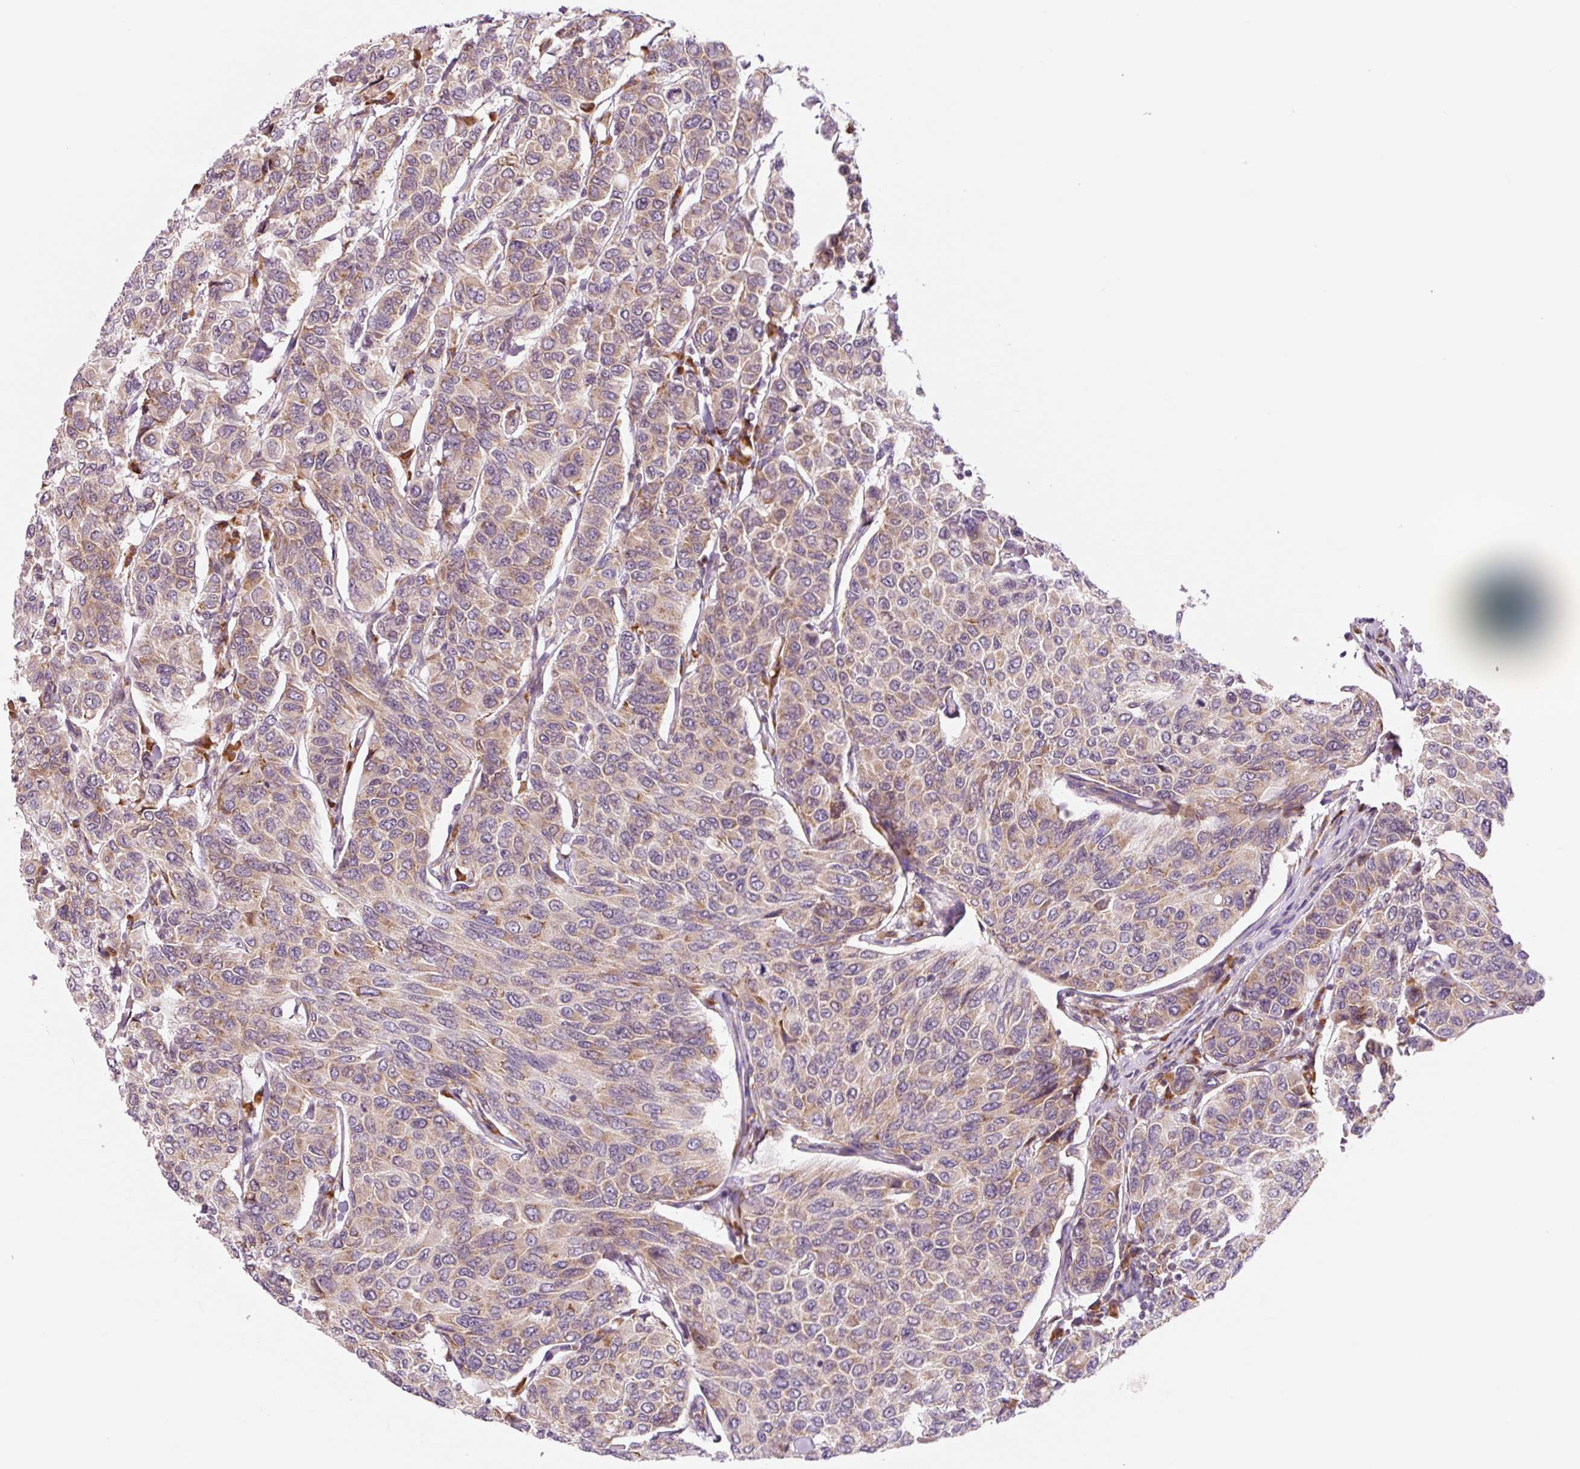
{"staining": {"intensity": "moderate", "quantity": ">75%", "location": "cytoplasmic/membranous"}, "tissue": "breast cancer", "cell_type": "Tumor cells", "image_type": "cancer", "snomed": [{"axis": "morphology", "description": "Duct carcinoma"}, {"axis": "topography", "description": "Breast"}], "caption": "The micrograph reveals immunohistochemical staining of breast cancer (invasive ductal carcinoma). There is moderate cytoplasmic/membranous staining is identified in approximately >75% of tumor cells. (IHC, brightfield microscopy, high magnification).", "gene": "RPL41", "patient": {"sex": "female", "age": 55}}